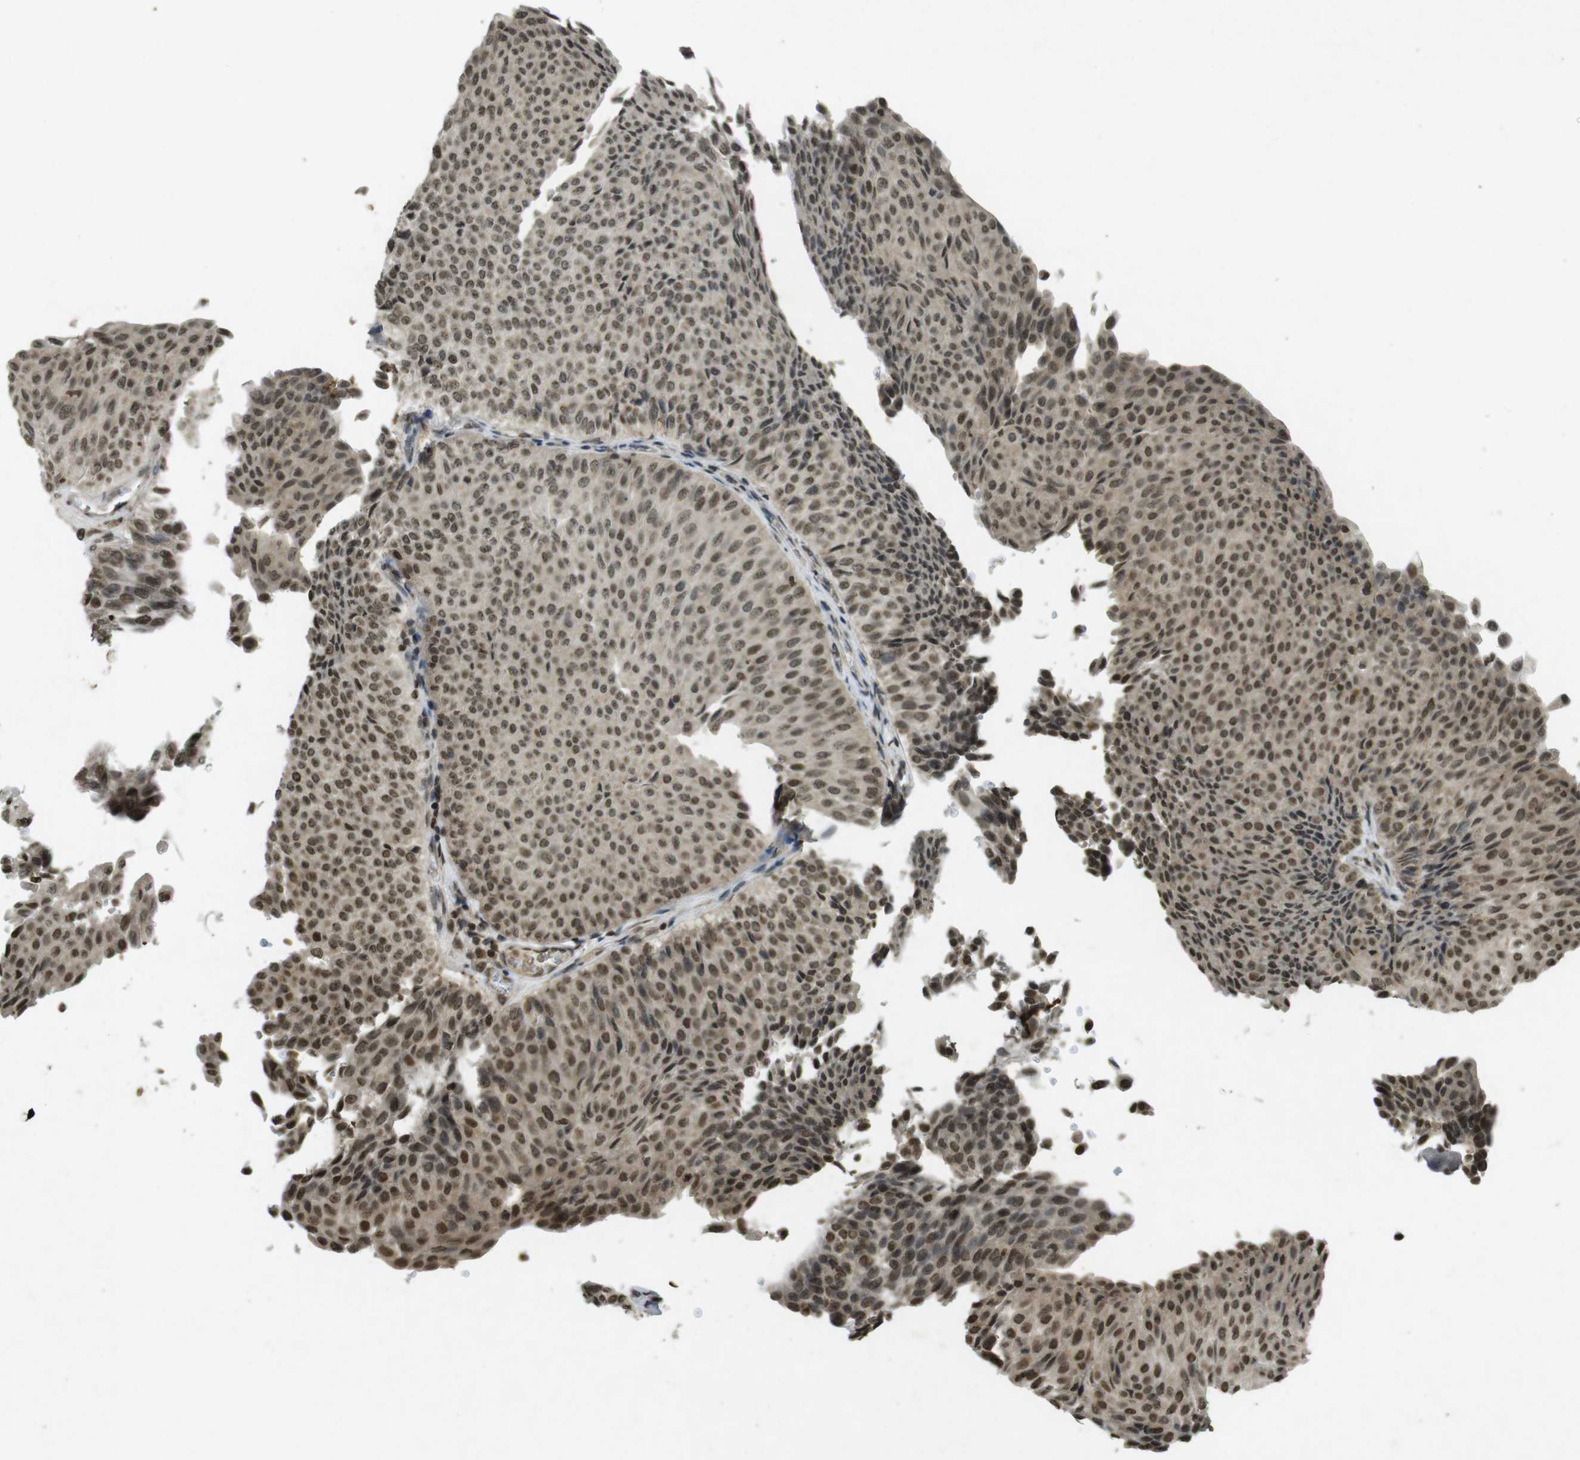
{"staining": {"intensity": "moderate", "quantity": ">75%", "location": "nuclear"}, "tissue": "urothelial cancer", "cell_type": "Tumor cells", "image_type": "cancer", "snomed": [{"axis": "morphology", "description": "Urothelial carcinoma, Low grade"}, {"axis": "topography", "description": "Urinary bladder"}], "caption": "Protein staining by immunohistochemistry (IHC) exhibits moderate nuclear expression in approximately >75% of tumor cells in urothelial cancer.", "gene": "ORC4", "patient": {"sex": "male", "age": 78}}